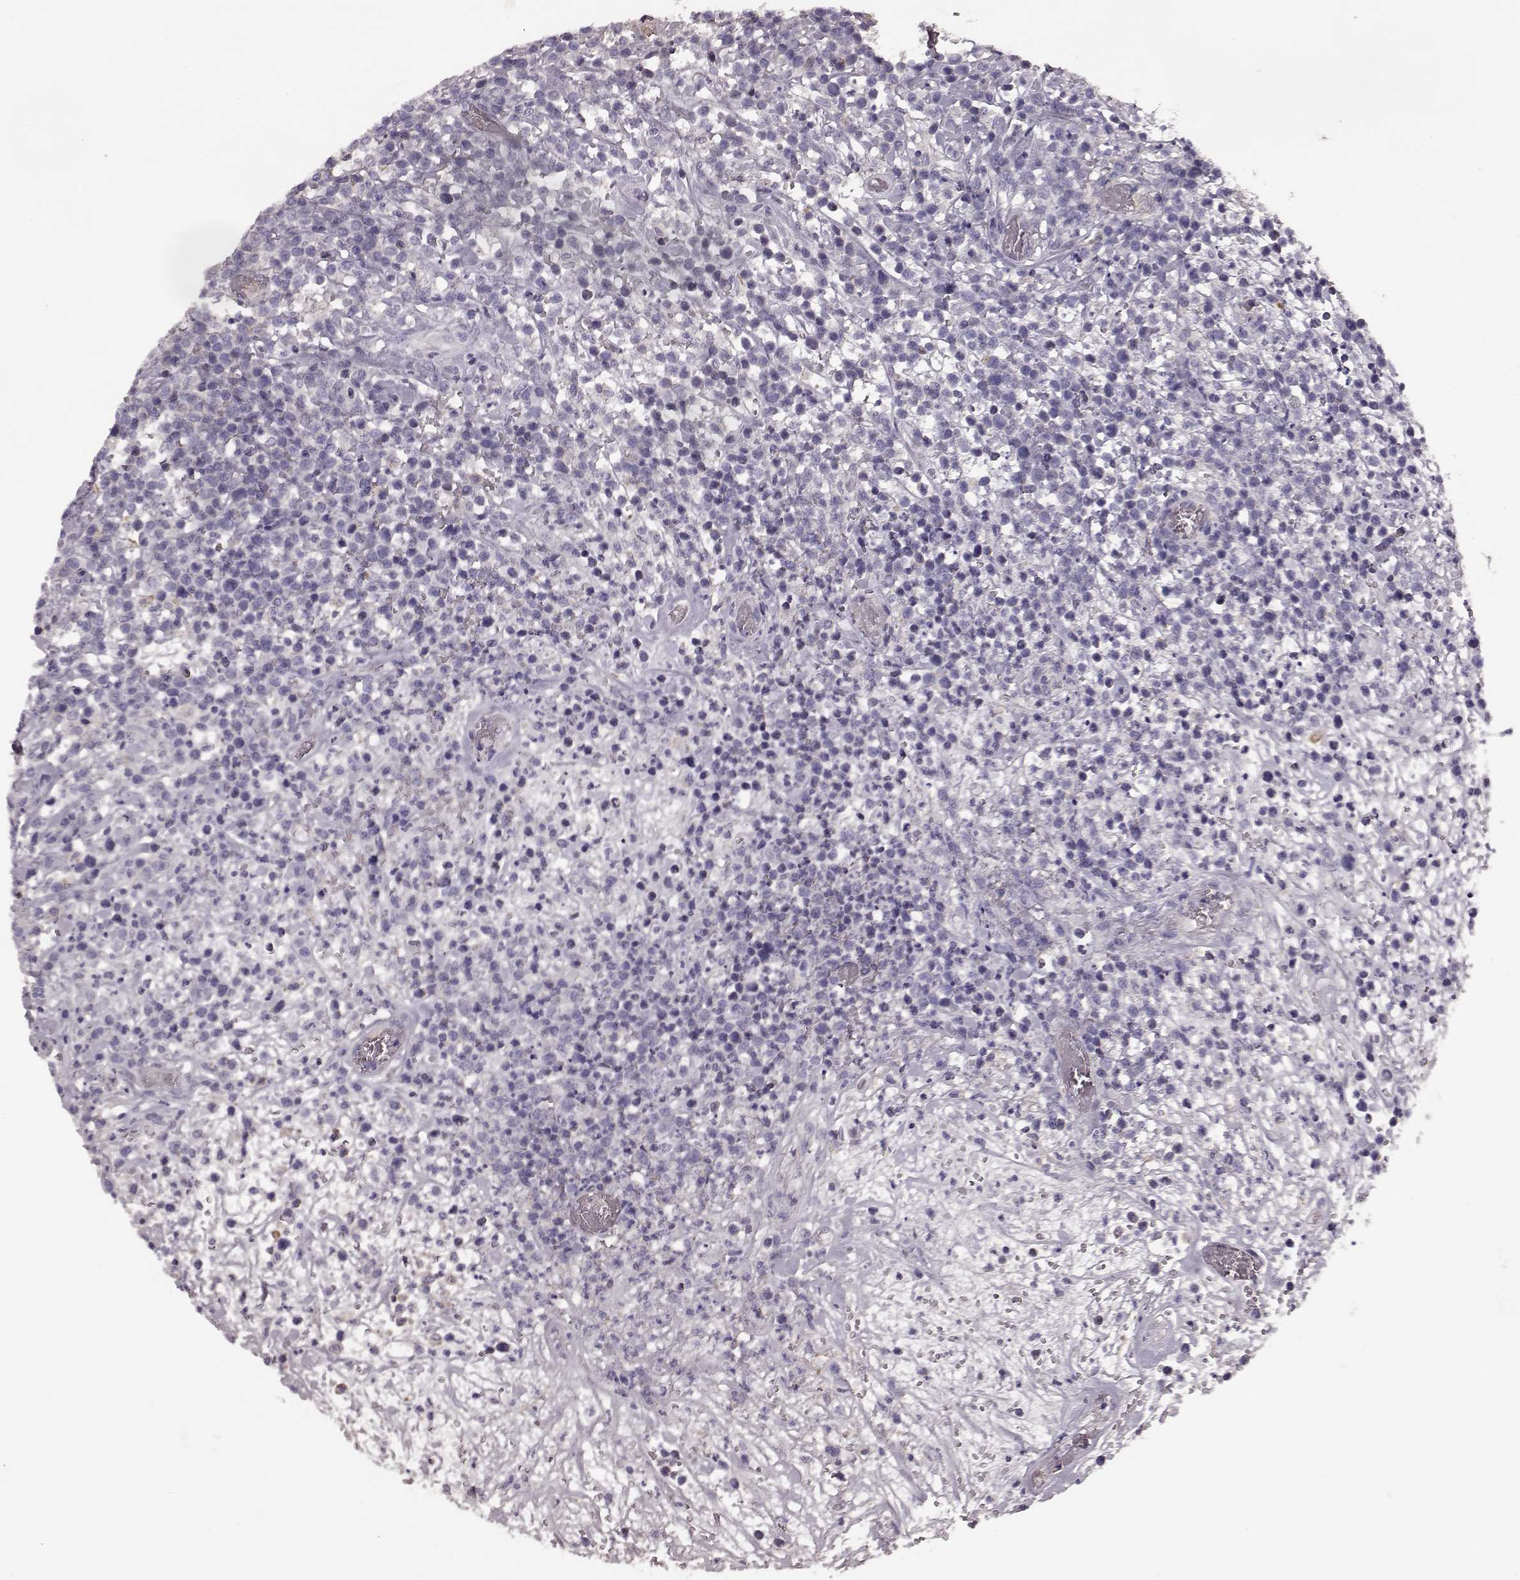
{"staining": {"intensity": "negative", "quantity": "none", "location": "none"}, "tissue": "lymphoma", "cell_type": "Tumor cells", "image_type": "cancer", "snomed": [{"axis": "morphology", "description": "Malignant lymphoma, non-Hodgkin's type, High grade"}, {"axis": "topography", "description": "Soft tissue"}], "caption": "The immunohistochemistry (IHC) image has no significant positivity in tumor cells of high-grade malignant lymphoma, non-Hodgkin's type tissue. (Immunohistochemistry, brightfield microscopy, high magnification).", "gene": "PDCD1", "patient": {"sex": "female", "age": 56}}